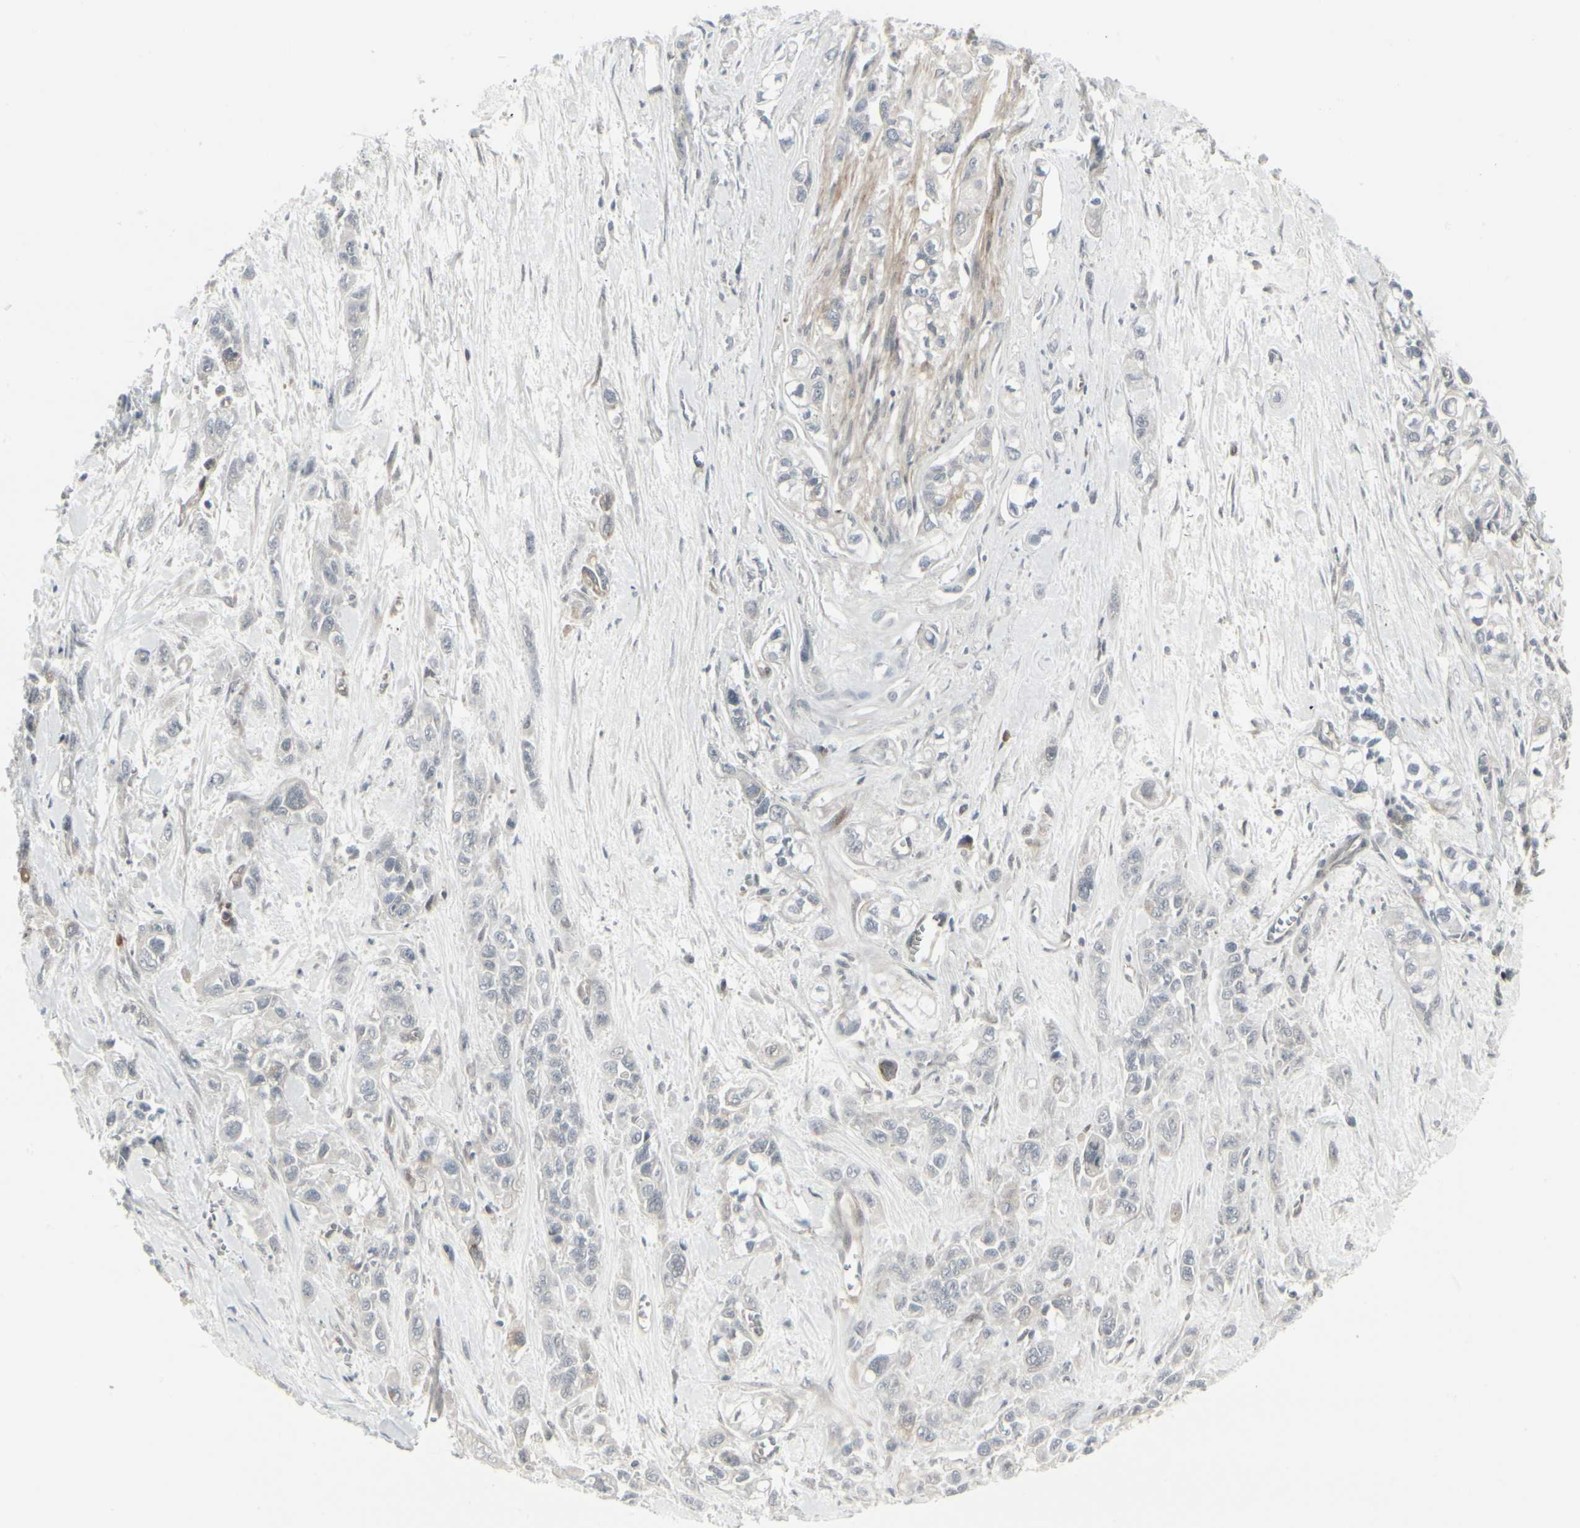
{"staining": {"intensity": "weak", "quantity": "25%-75%", "location": "cytoplasmic/membranous"}, "tissue": "pancreatic cancer", "cell_type": "Tumor cells", "image_type": "cancer", "snomed": [{"axis": "morphology", "description": "Adenocarcinoma, NOS"}, {"axis": "topography", "description": "Pancreas"}], "caption": "Adenocarcinoma (pancreatic) tissue demonstrates weak cytoplasmic/membranous positivity in about 25%-75% of tumor cells, visualized by immunohistochemistry.", "gene": "IGFBP6", "patient": {"sex": "male", "age": 74}}